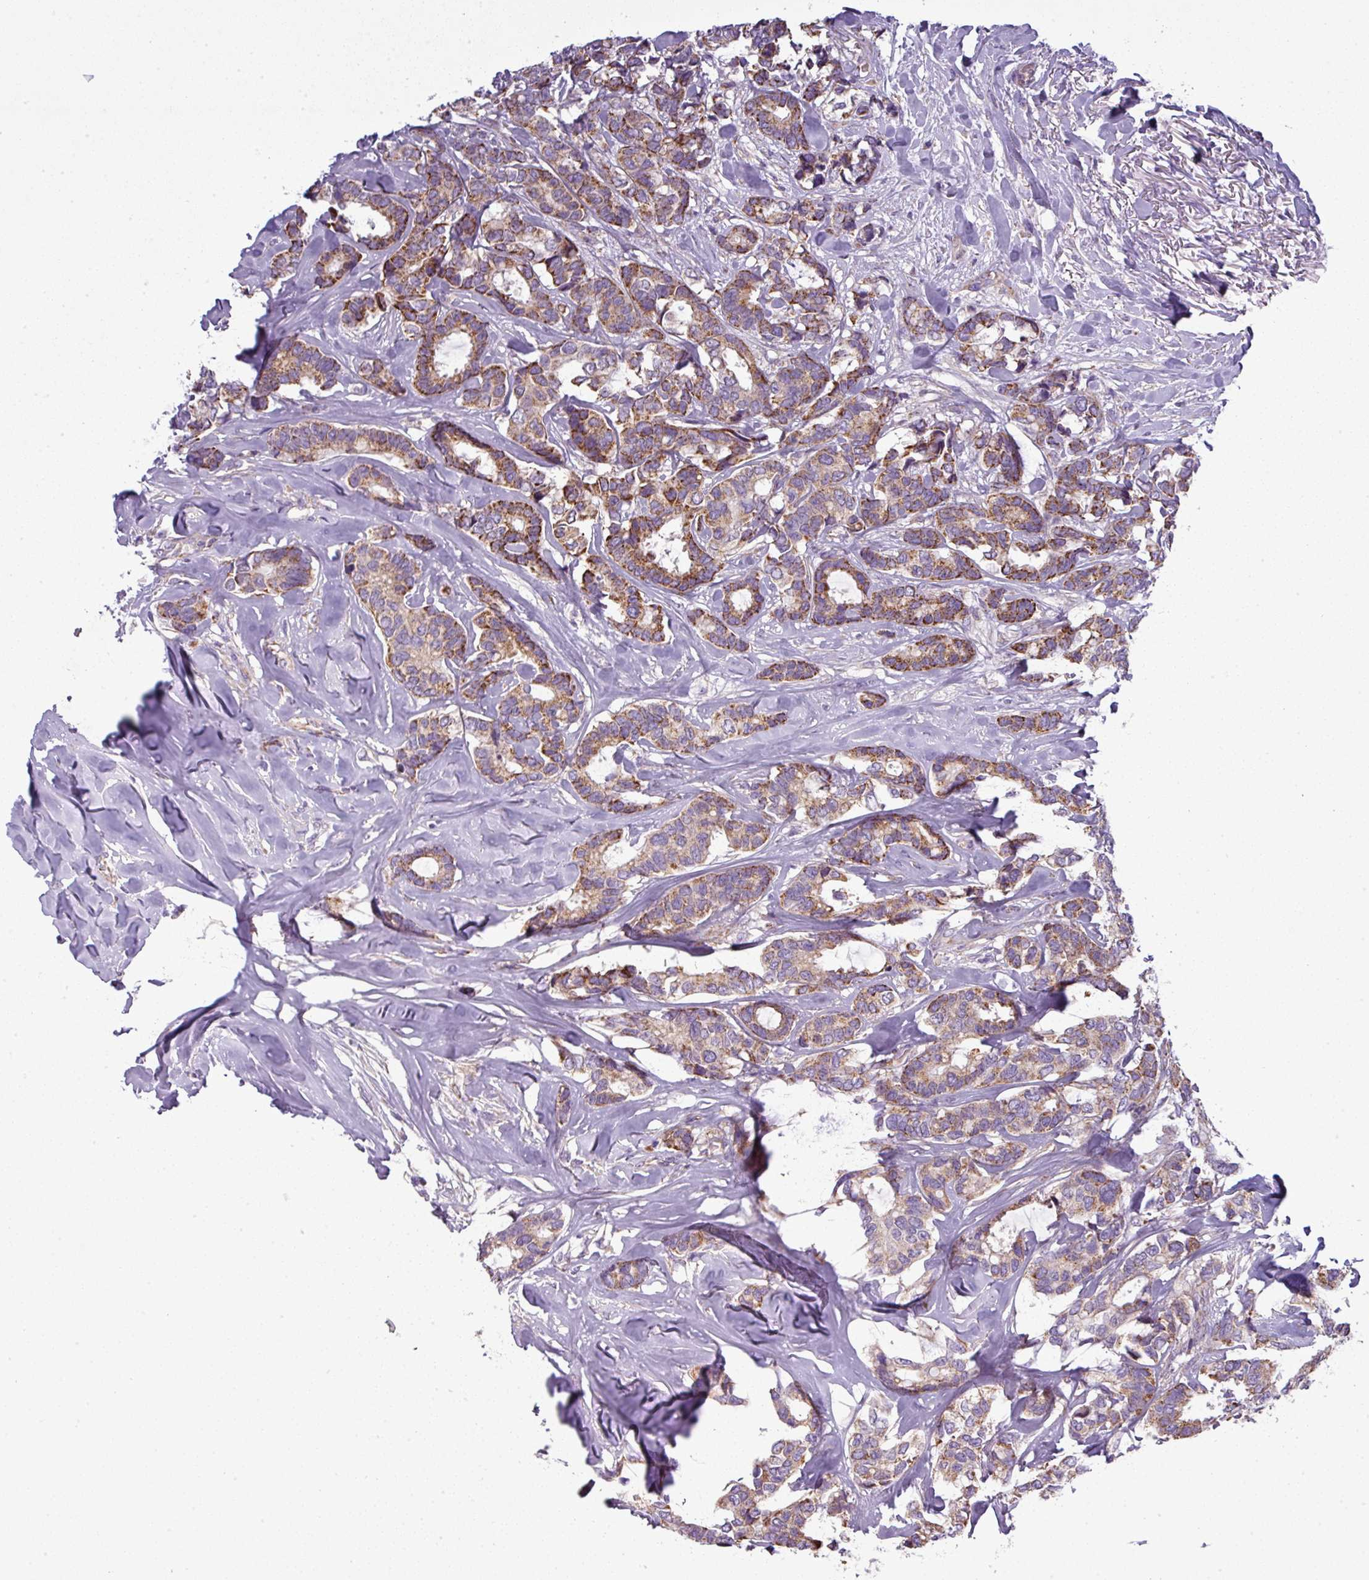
{"staining": {"intensity": "moderate", "quantity": ">75%", "location": "cytoplasmic/membranous"}, "tissue": "breast cancer", "cell_type": "Tumor cells", "image_type": "cancer", "snomed": [{"axis": "morphology", "description": "Duct carcinoma"}, {"axis": "topography", "description": "Breast"}], "caption": "Immunohistochemistry (DAB (3,3'-diaminobenzidine)) staining of human breast cancer (invasive ductal carcinoma) shows moderate cytoplasmic/membranous protein expression in about >75% of tumor cells.", "gene": "PNMA6A", "patient": {"sex": "female", "age": 87}}